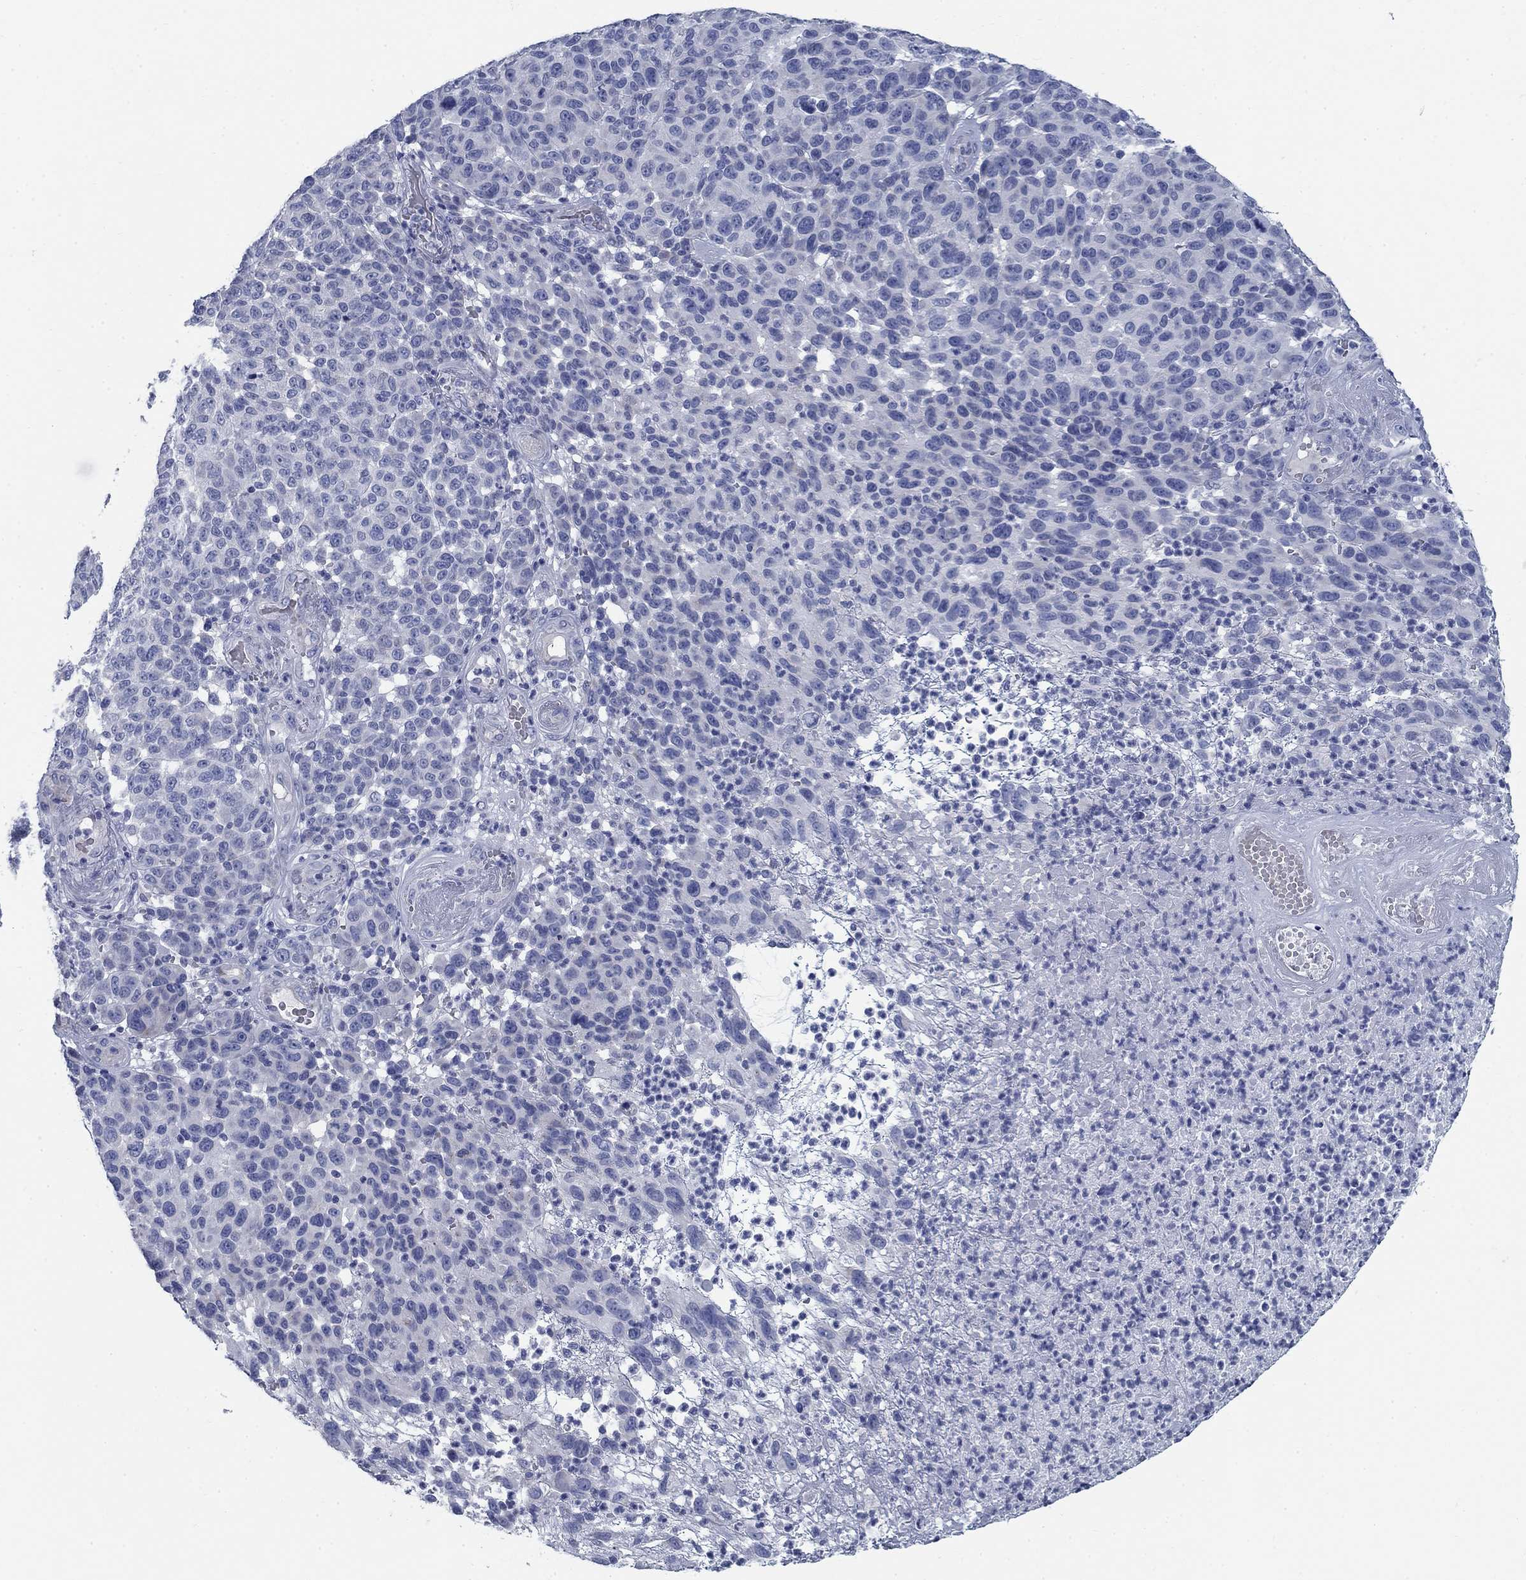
{"staining": {"intensity": "negative", "quantity": "none", "location": "none"}, "tissue": "melanoma", "cell_type": "Tumor cells", "image_type": "cancer", "snomed": [{"axis": "morphology", "description": "Malignant melanoma, NOS"}, {"axis": "topography", "description": "Skin"}], "caption": "The immunohistochemistry (IHC) image has no significant expression in tumor cells of melanoma tissue.", "gene": "DNER", "patient": {"sex": "male", "age": 59}}